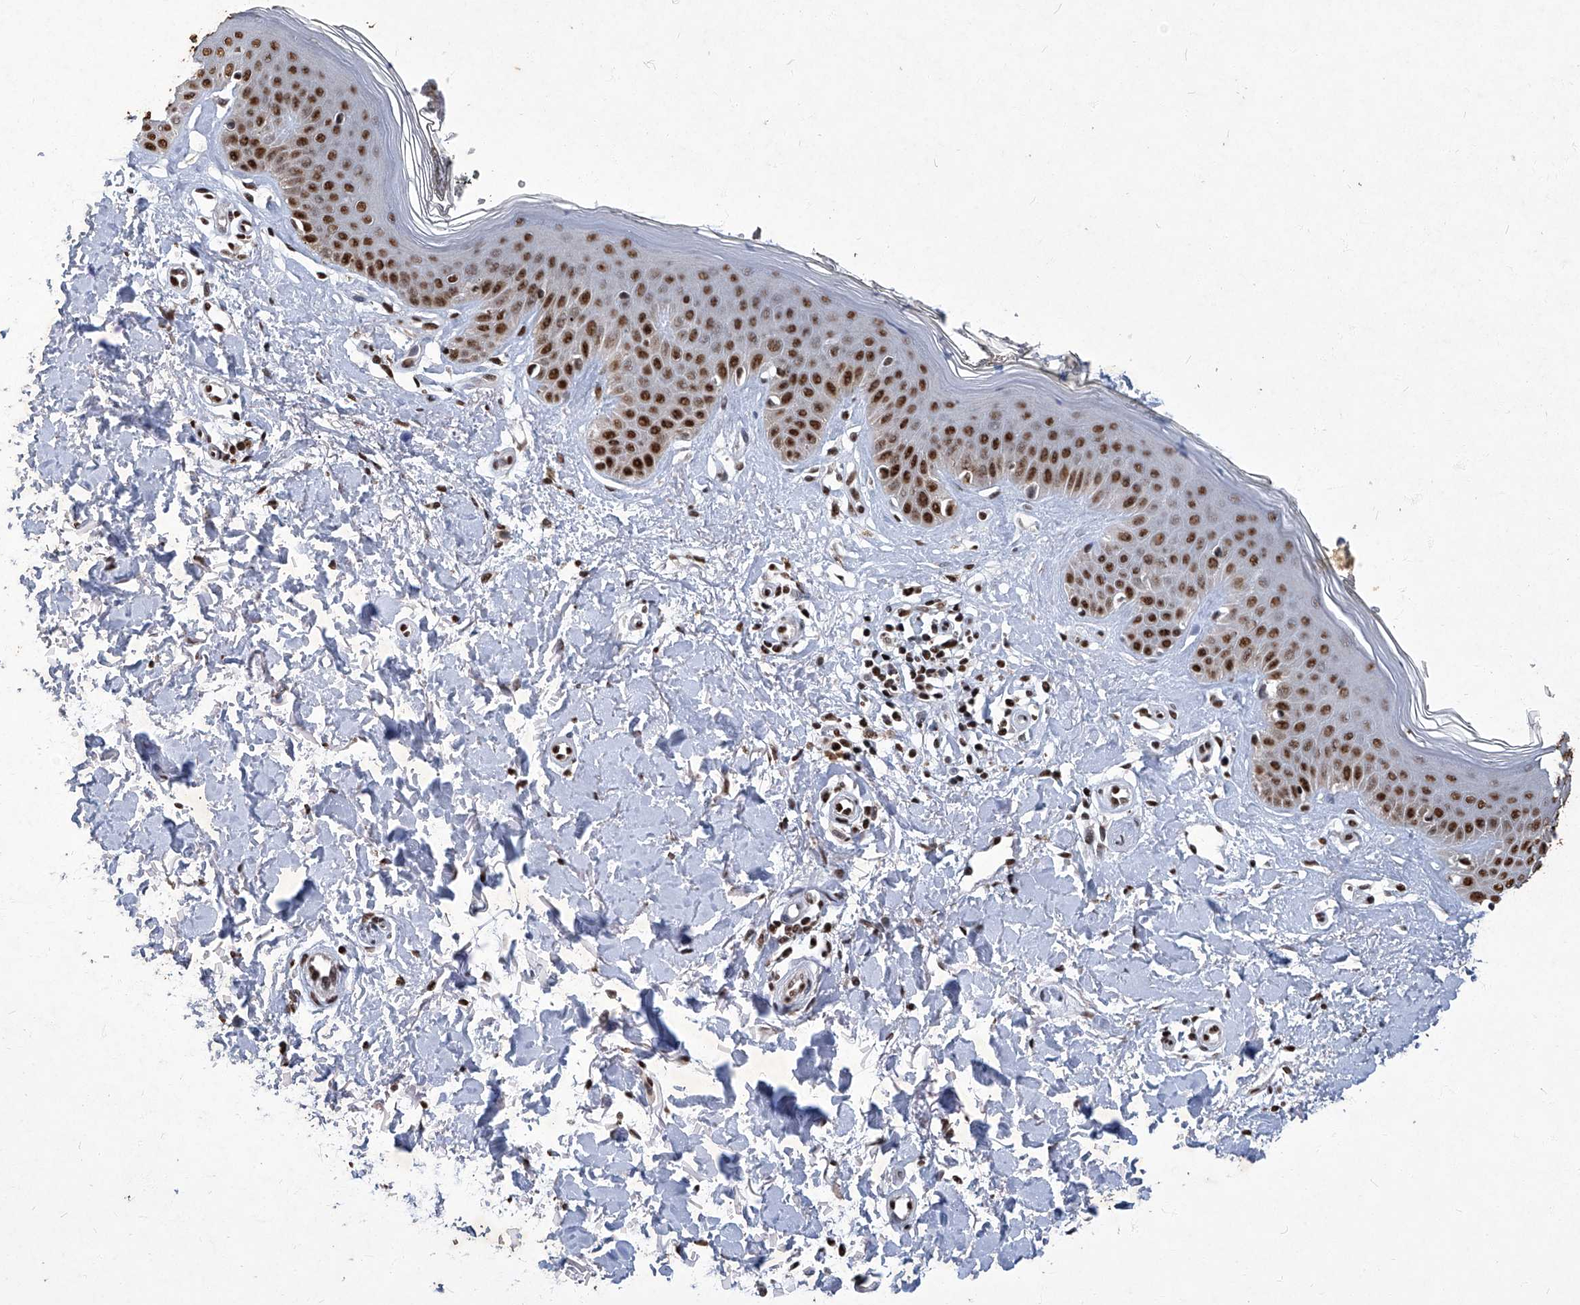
{"staining": {"intensity": "moderate", "quantity": ">75%", "location": "nuclear"}, "tissue": "skin", "cell_type": "Fibroblasts", "image_type": "normal", "snomed": [{"axis": "morphology", "description": "Normal tissue, NOS"}, {"axis": "topography", "description": "Skin"}], "caption": "Brown immunohistochemical staining in unremarkable human skin exhibits moderate nuclear positivity in about >75% of fibroblasts.", "gene": "HBP1", "patient": {"sex": "female", "age": 64}}